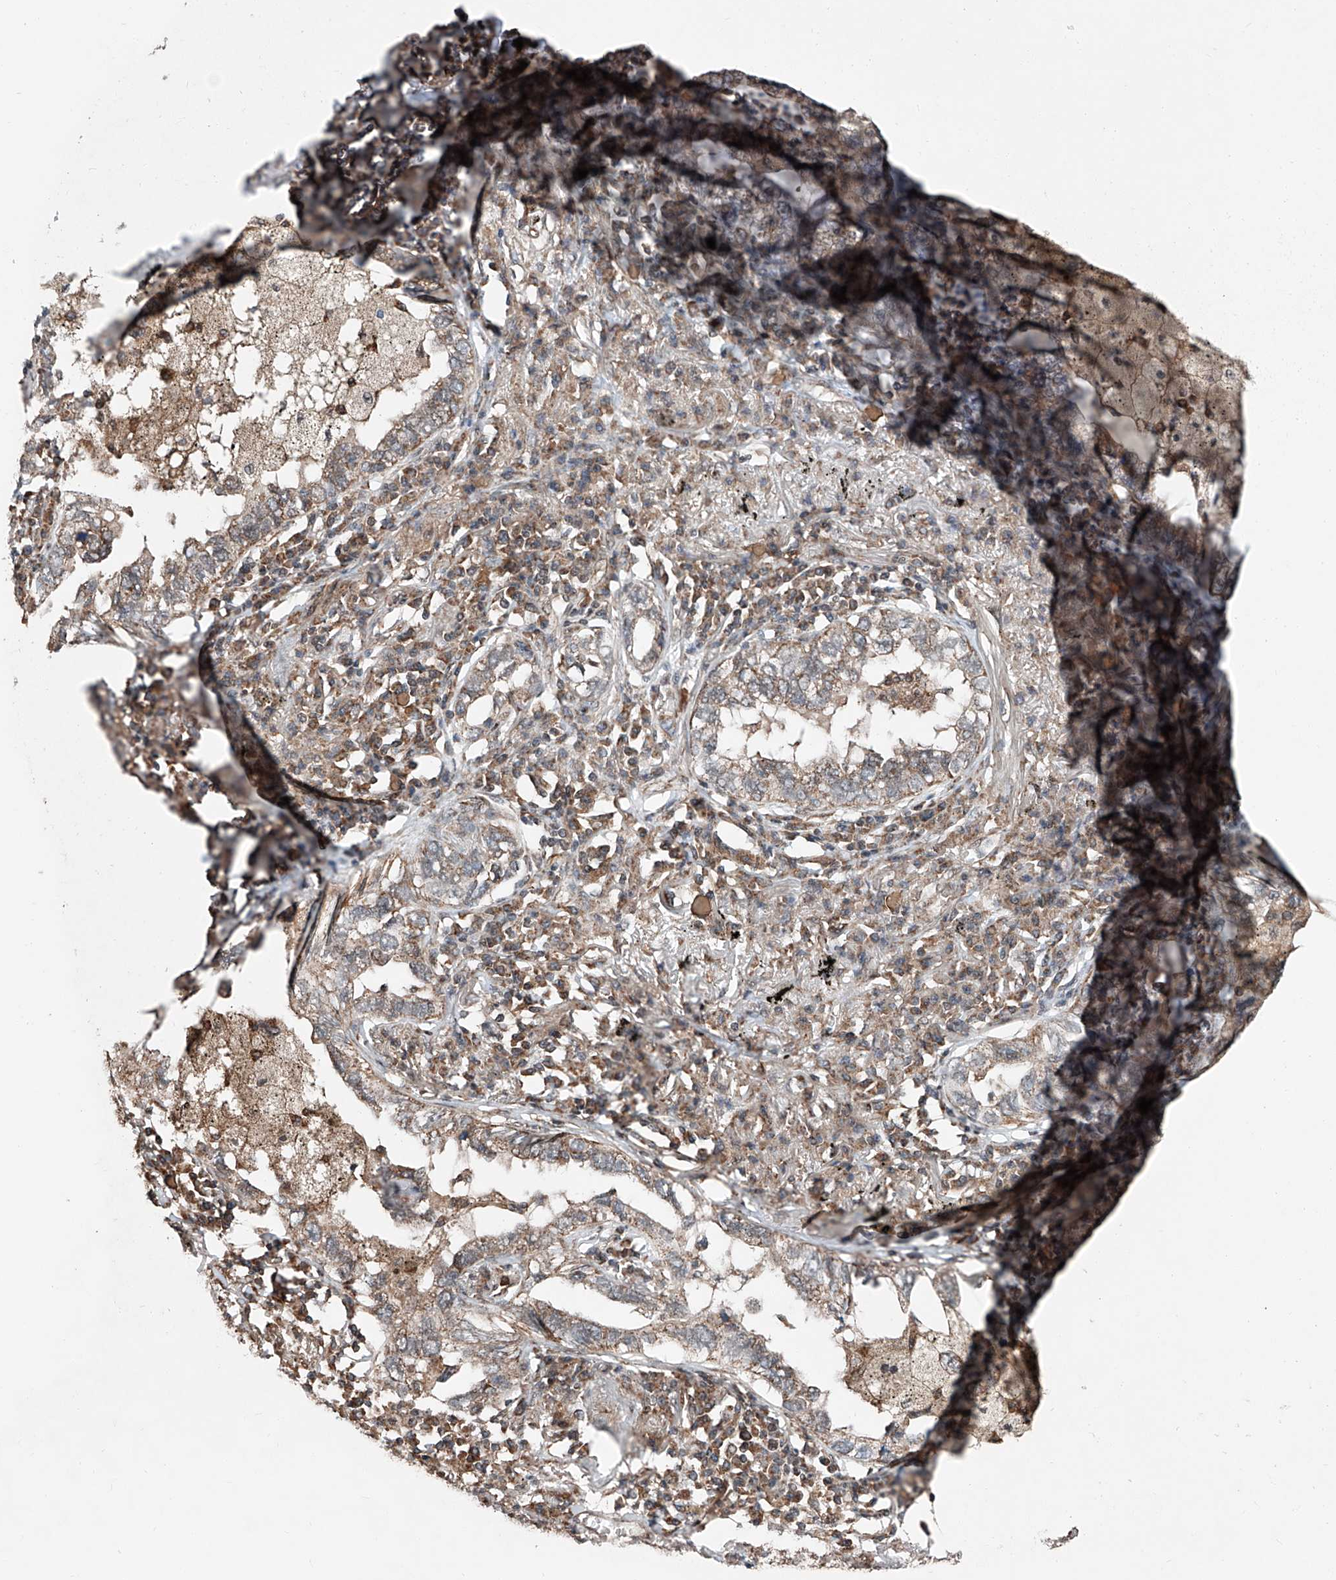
{"staining": {"intensity": "moderate", "quantity": ">75%", "location": "cytoplasmic/membranous"}, "tissue": "lung cancer", "cell_type": "Tumor cells", "image_type": "cancer", "snomed": [{"axis": "morphology", "description": "Adenocarcinoma, NOS"}, {"axis": "topography", "description": "Lung"}], "caption": "Immunohistochemical staining of lung cancer displays medium levels of moderate cytoplasmic/membranous expression in about >75% of tumor cells.", "gene": "ZNF445", "patient": {"sex": "male", "age": 65}}